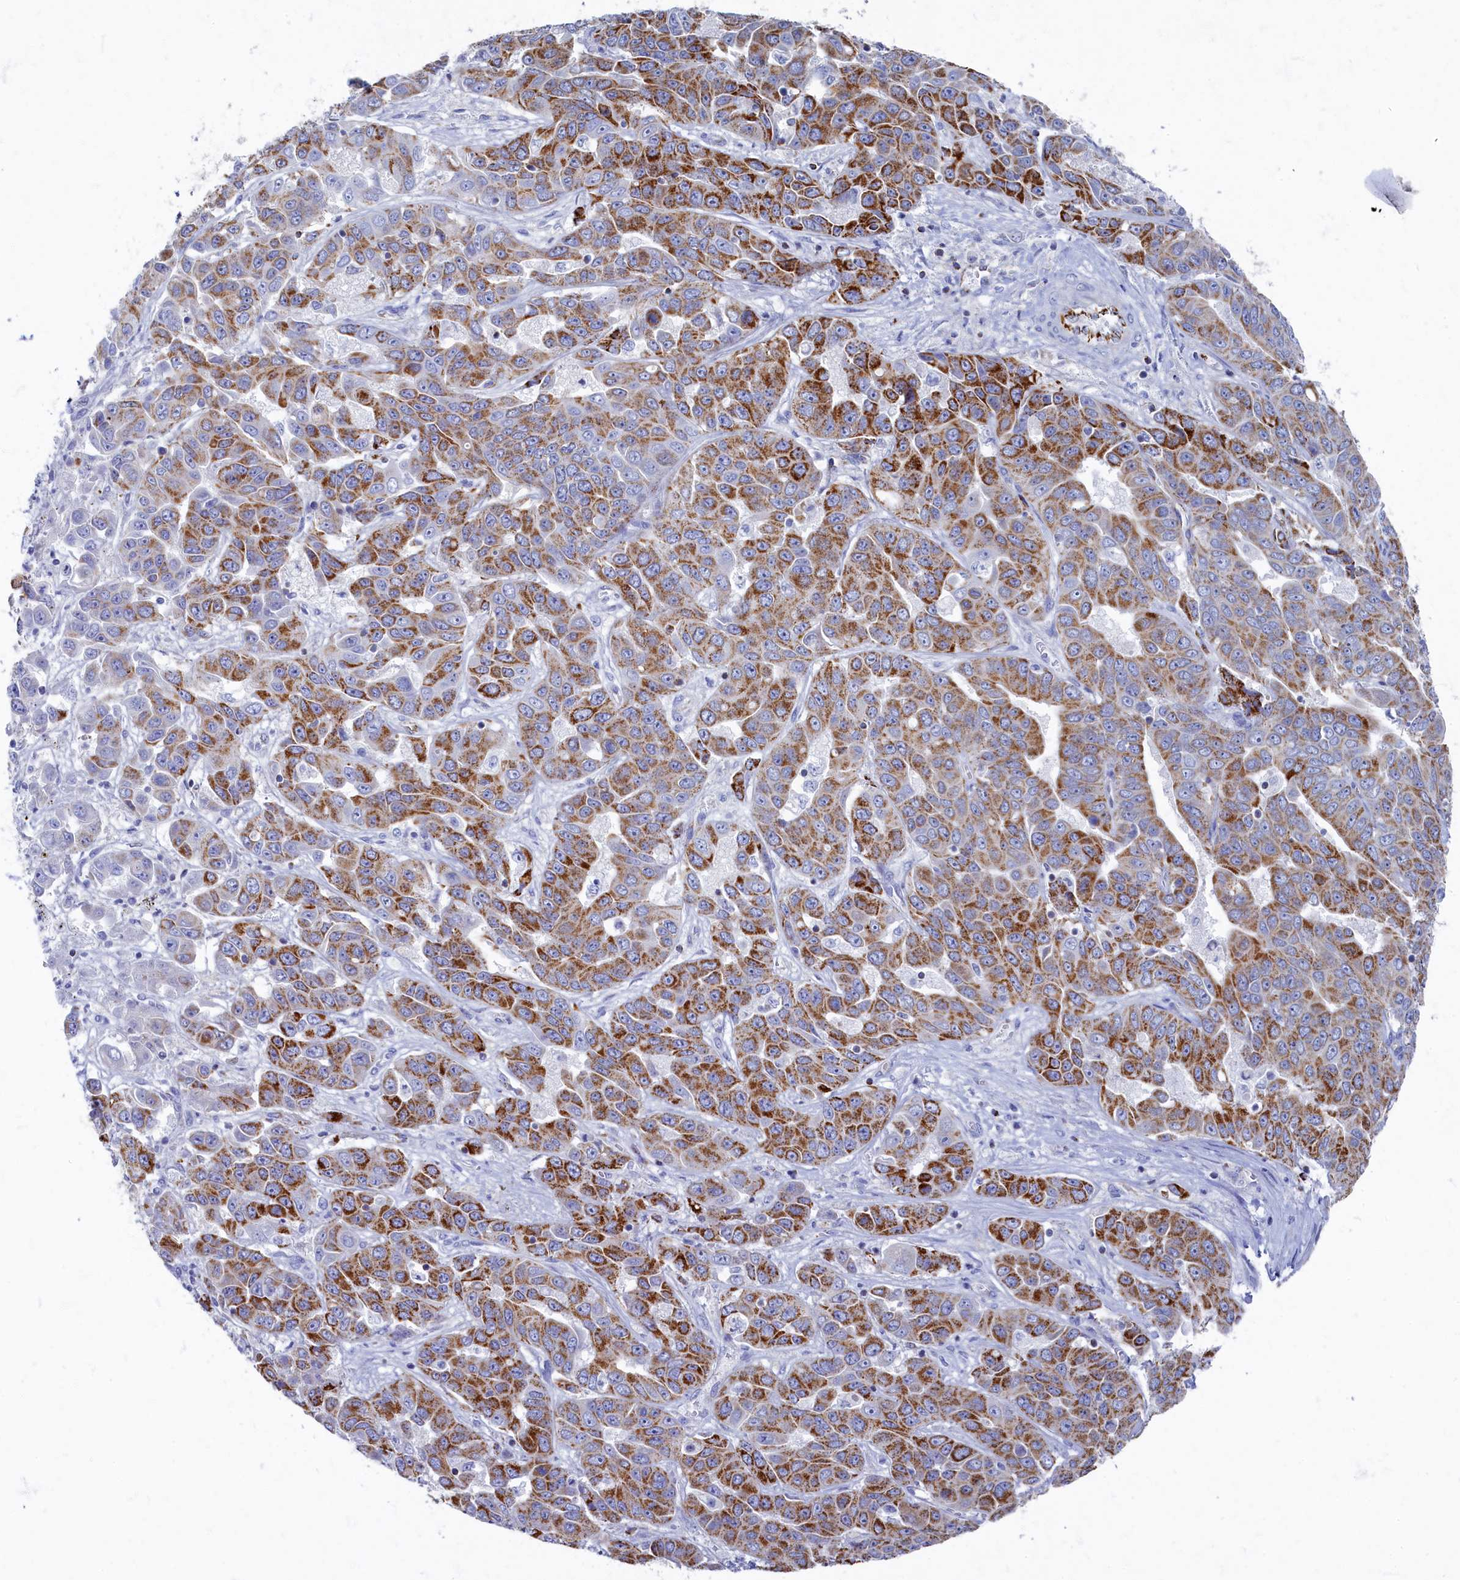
{"staining": {"intensity": "strong", "quantity": "<25%", "location": "cytoplasmic/membranous"}, "tissue": "liver cancer", "cell_type": "Tumor cells", "image_type": "cancer", "snomed": [{"axis": "morphology", "description": "Cholangiocarcinoma"}, {"axis": "topography", "description": "Liver"}], "caption": "Immunohistochemistry (IHC) staining of liver cancer, which reveals medium levels of strong cytoplasmic/membranous positivity in approximately <25% of tumor cells indicating strong cytoplasmic/membranous protein staining. The staining was performed using DAB (brown) for protein detection and nuclei were counterstained in hematoxylin (blue).", "gene": "OCIAD2", "patient": {"sex": "female", "age": 52}}